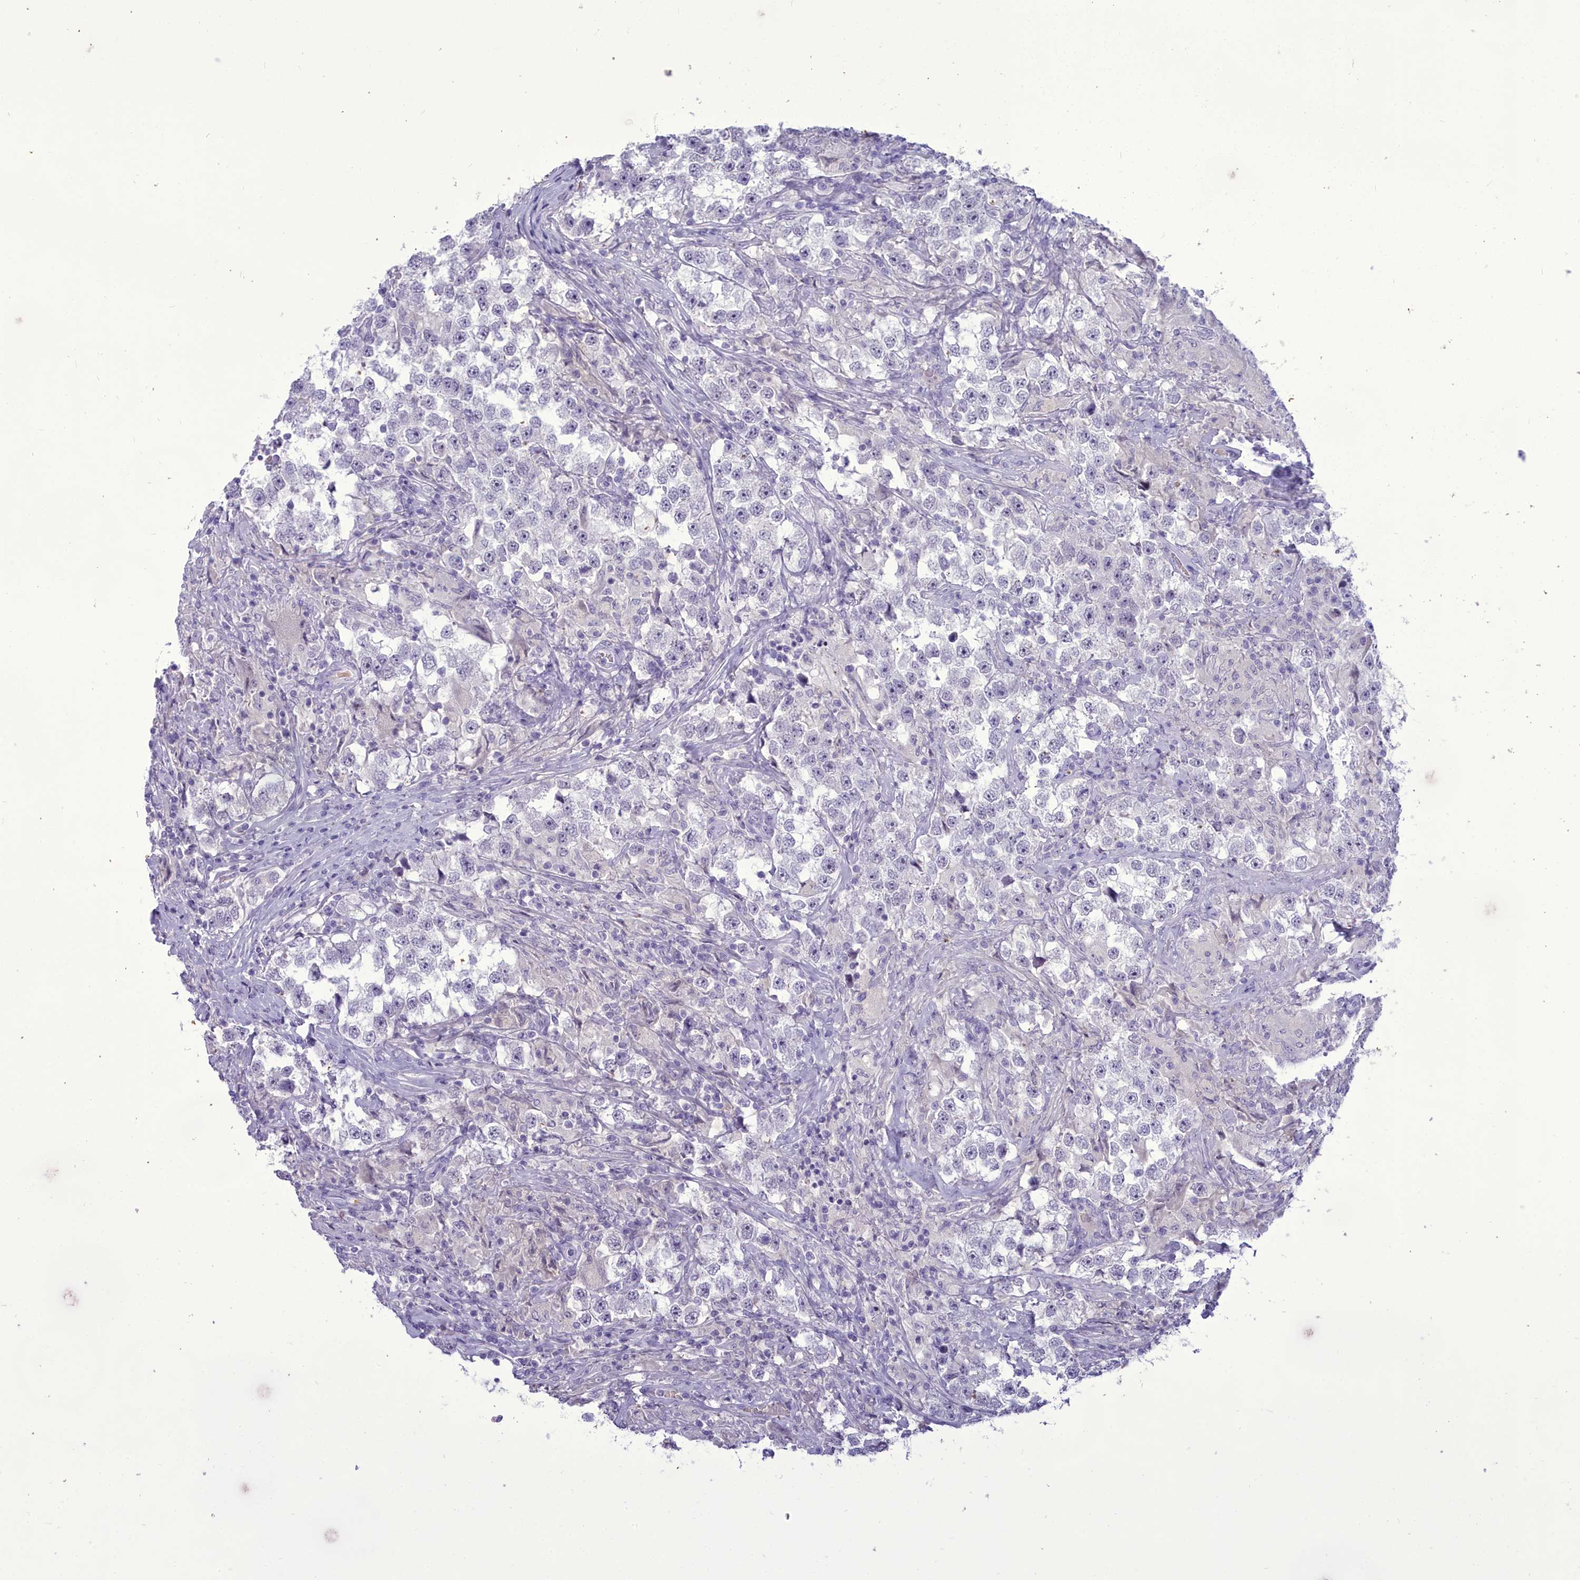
{"staining": {"intensity": "negative", "quantity": "none", "location": "none"}, "tissue": "testis cancer", "cell_type": "Tumor cells", "image_type": "cancer", "snomed": [{"axis": "morphology", "description": "Seminoma, NOS"}, {"axis": "topography", "description": "Testis"}], "caption": "This is a histopathology image of IHC staining of seminoma (testis), which shows no expression in tumor cells.", "gene": "OSTN", "patient": {"sex": "male", "age": 46}}